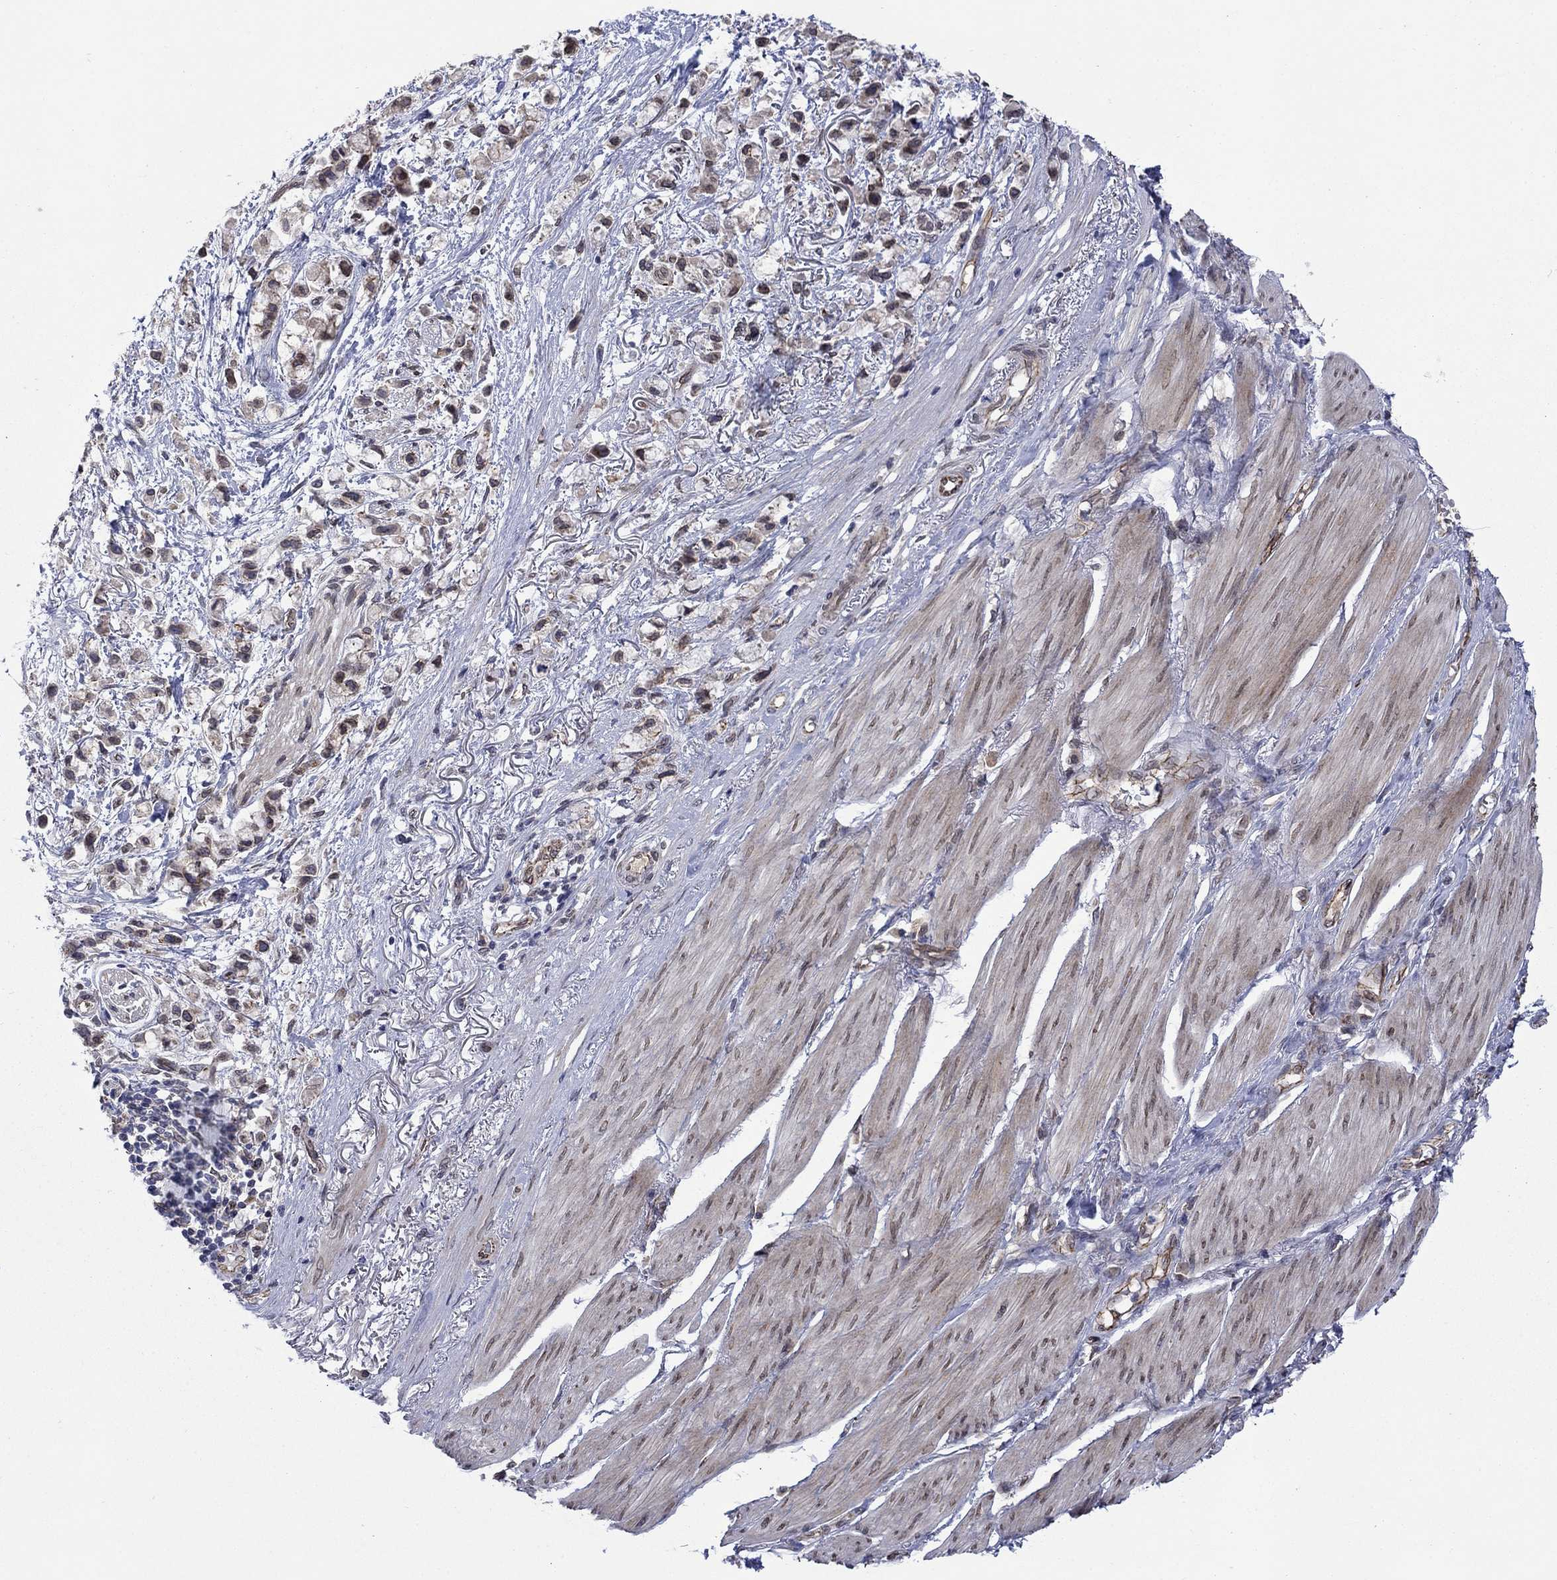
{"staining": {"intensity": "weak", "quantity": "<25%", "location": "cytoplasmic/membranous"}, "tissue": "stomach cancer", "cell_type": "Tumor cells", "image_type": "cancer", "snomed": [{"axis": "morphology", "description": "Adenocarcinoma, NOS"}, {"axis": "topography", "description": "Stomach"}], "caption": "Stomach adenocarcinoma stained for a protein using immunohistochemistry reveals no positivity tumor cells.", "gene": "EMC9", "patient": {"sex": "female", "age": 81}}